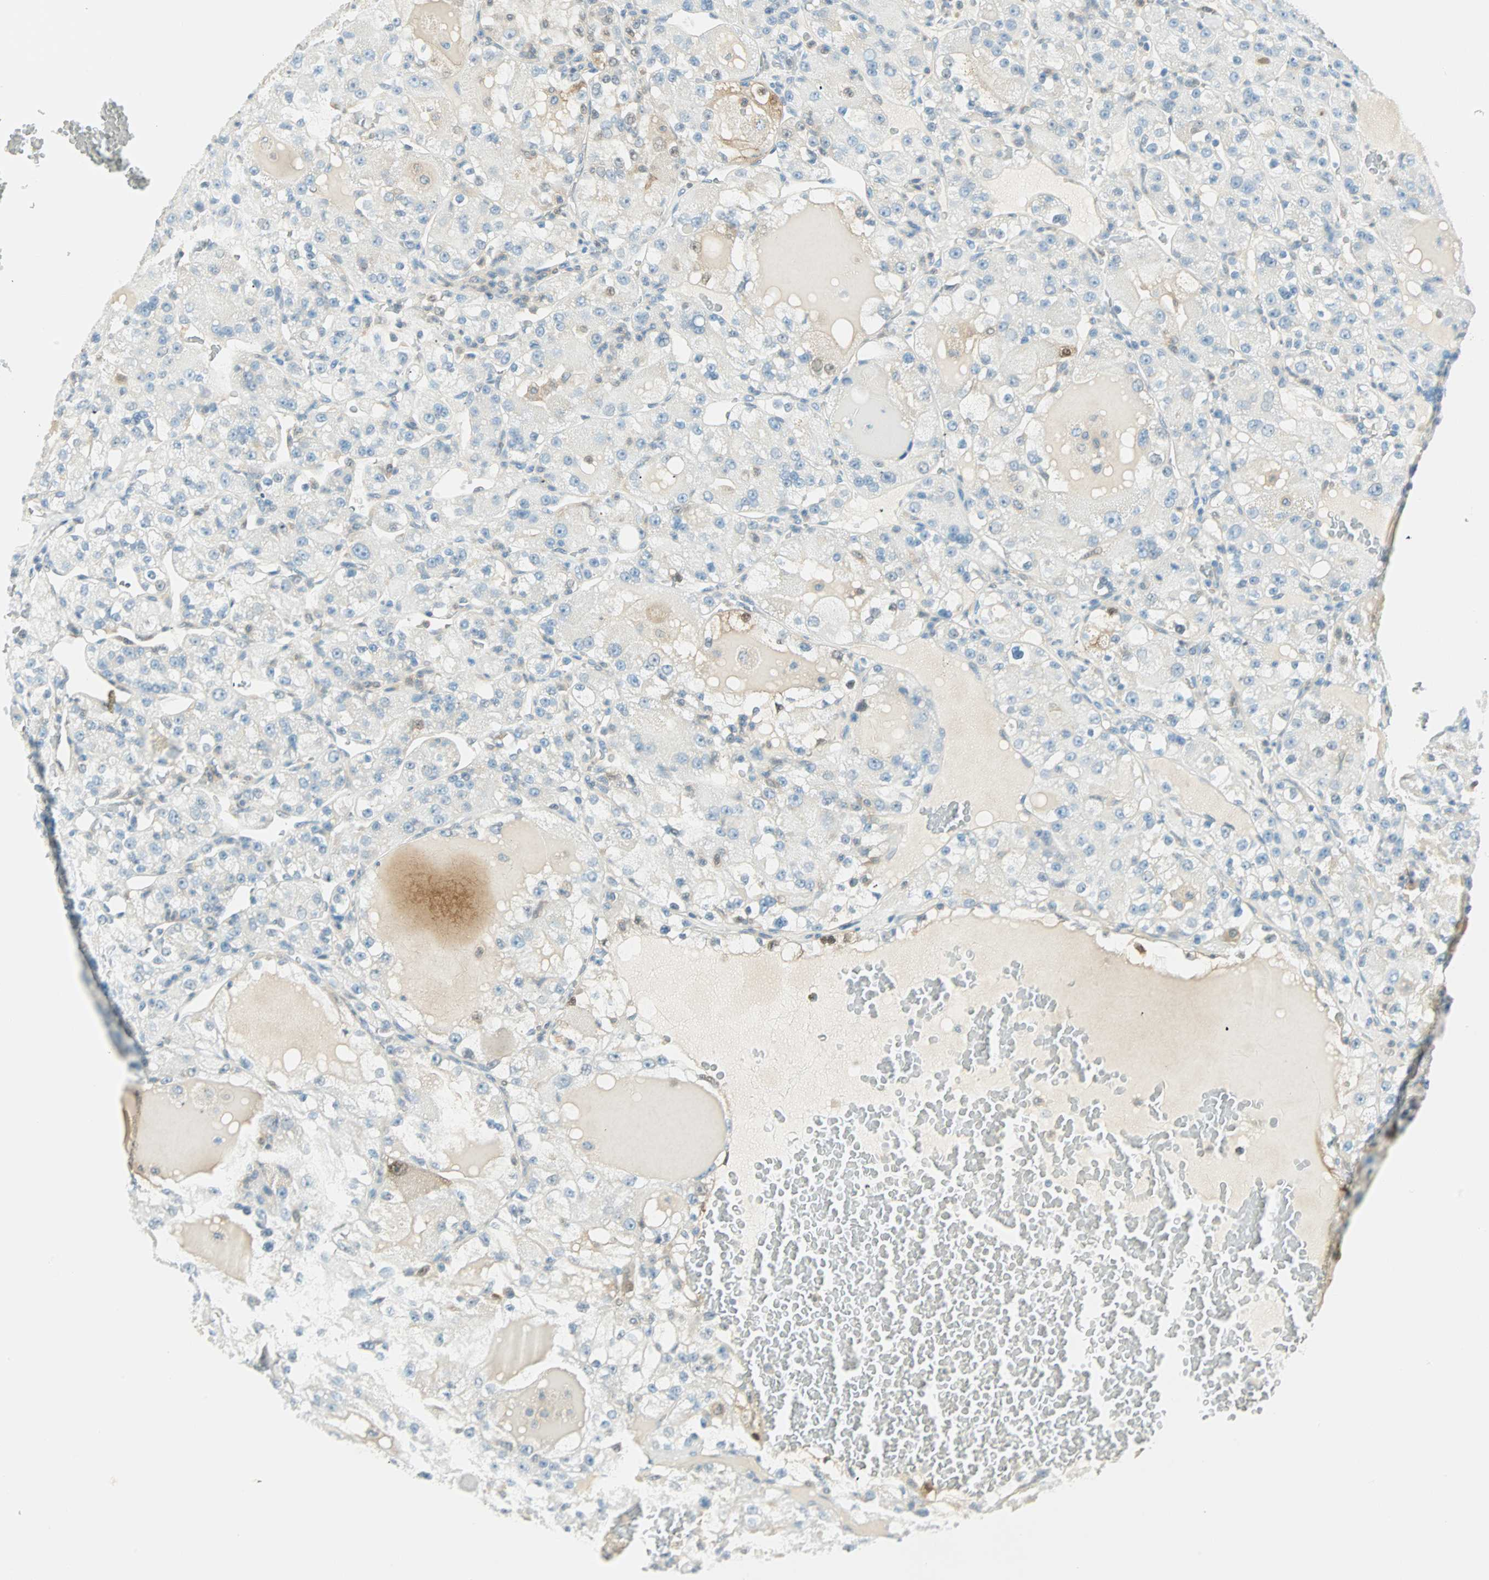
{"staining": {"intensity": "weak", "quantity": "25%-75%", "location": "cytoplasmic/membranous"}, "tissue": "renal cancer", "cell_type": "Tumor cells", "image_type": "cancer", "snomed": [{"axis": "morphology", "description": "Normal tissue, NOS"}, {"axis": "morphology", "description": "Adenocarcinoma, NOS"}, {"axis": "topography", "description": "Kidney"}], "caption": "Weak cytoplasmic/membranous protein expression is appreciated in about 25%-75% of tumor cells in adenocarcinoma (renal).", "gene": "S100A1", "patient": {"sex": "male", "age": 61}}